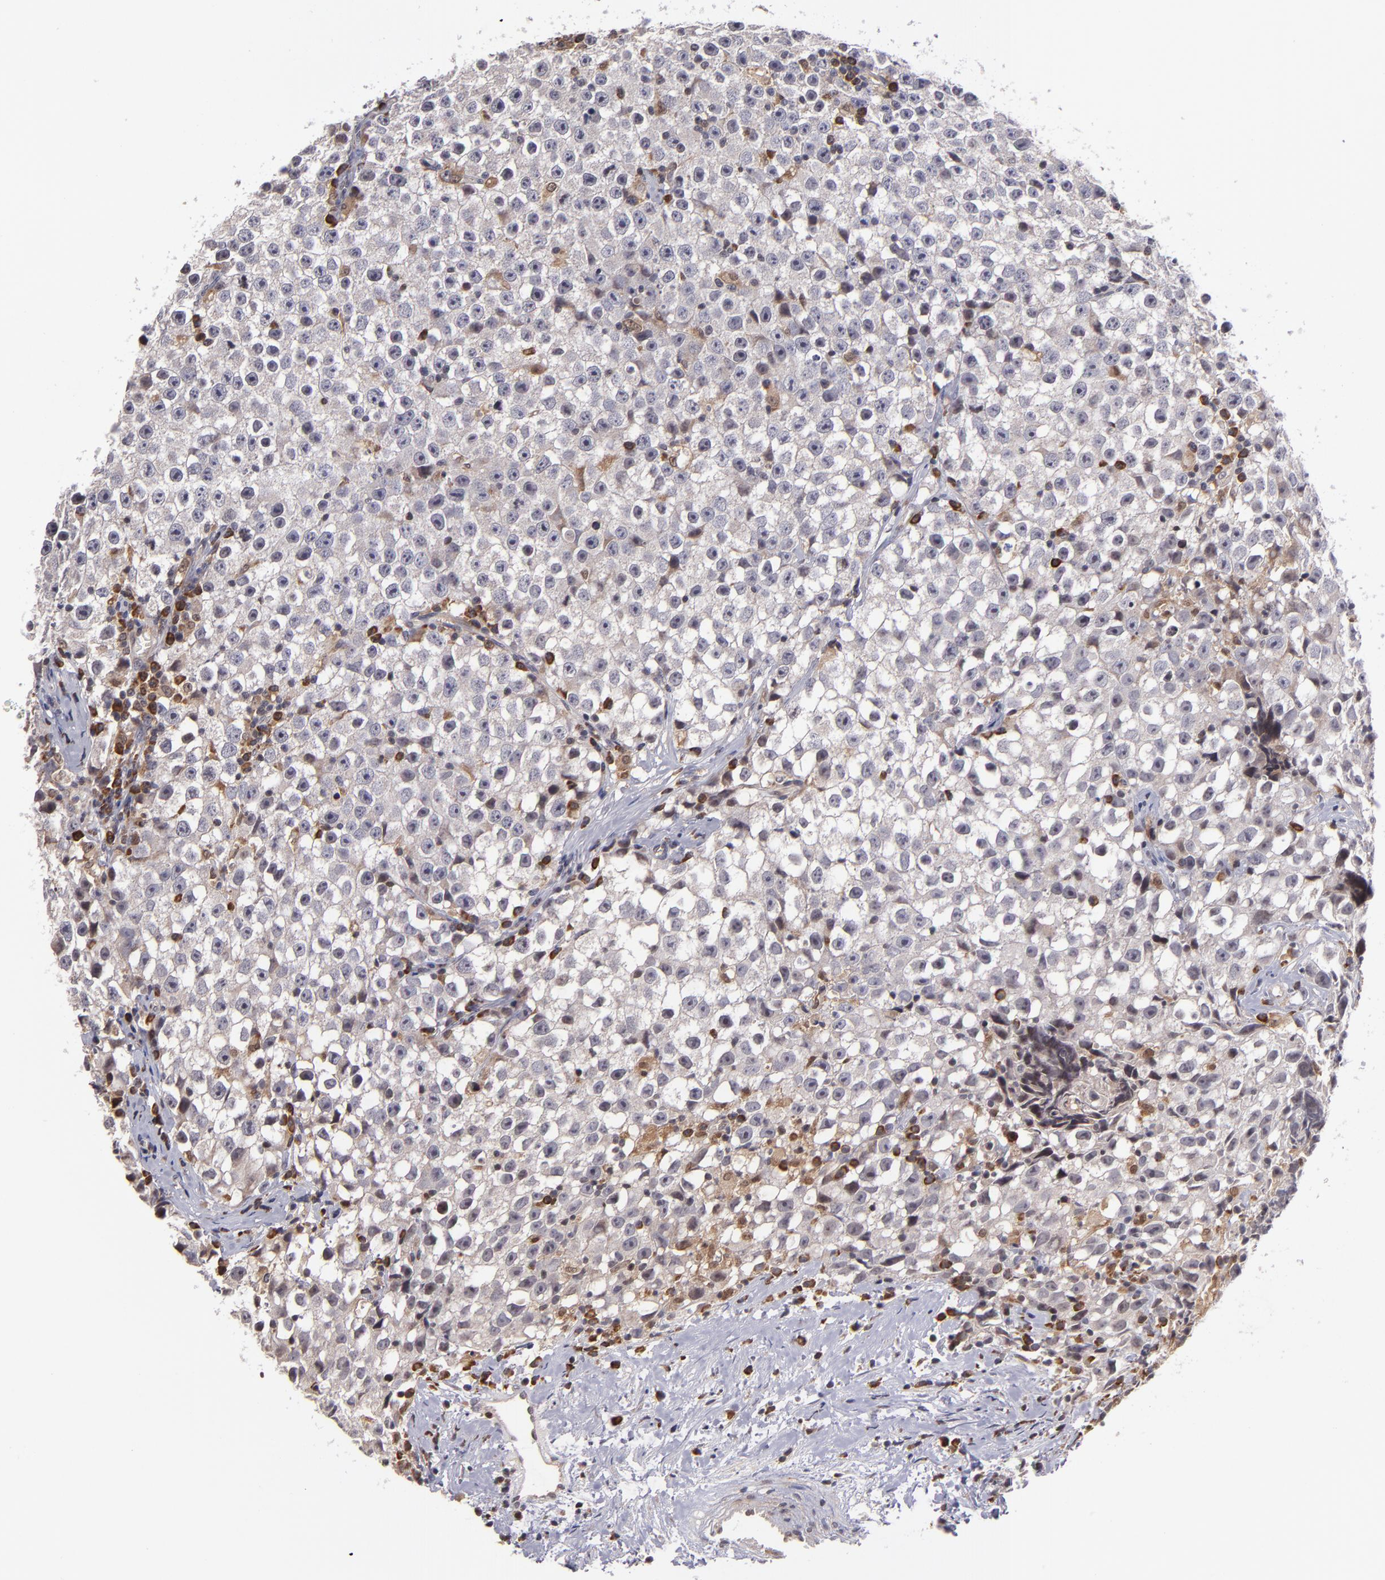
{"staining": {"intensity": "weak", "quantity": "<25%", "location": "cytoplasmic/membranous"}, "tissue": "testis cancer", "cell_type": "Tumor cells", "image_type": "cancer", "snomed": [{"axis": "morphology", "description": "Seminoma, NOS"}, {"axis": "topography", "description": "Testis"}], "caption": "This histopathology image is of testis cancer (seminoma) stained with IHC to label a protein in brown with the nuclei are counter-stained blue. There is no expression in tumor cells.", "gene": "CASP1", "patient": {"sex": "male", "age": 35}}